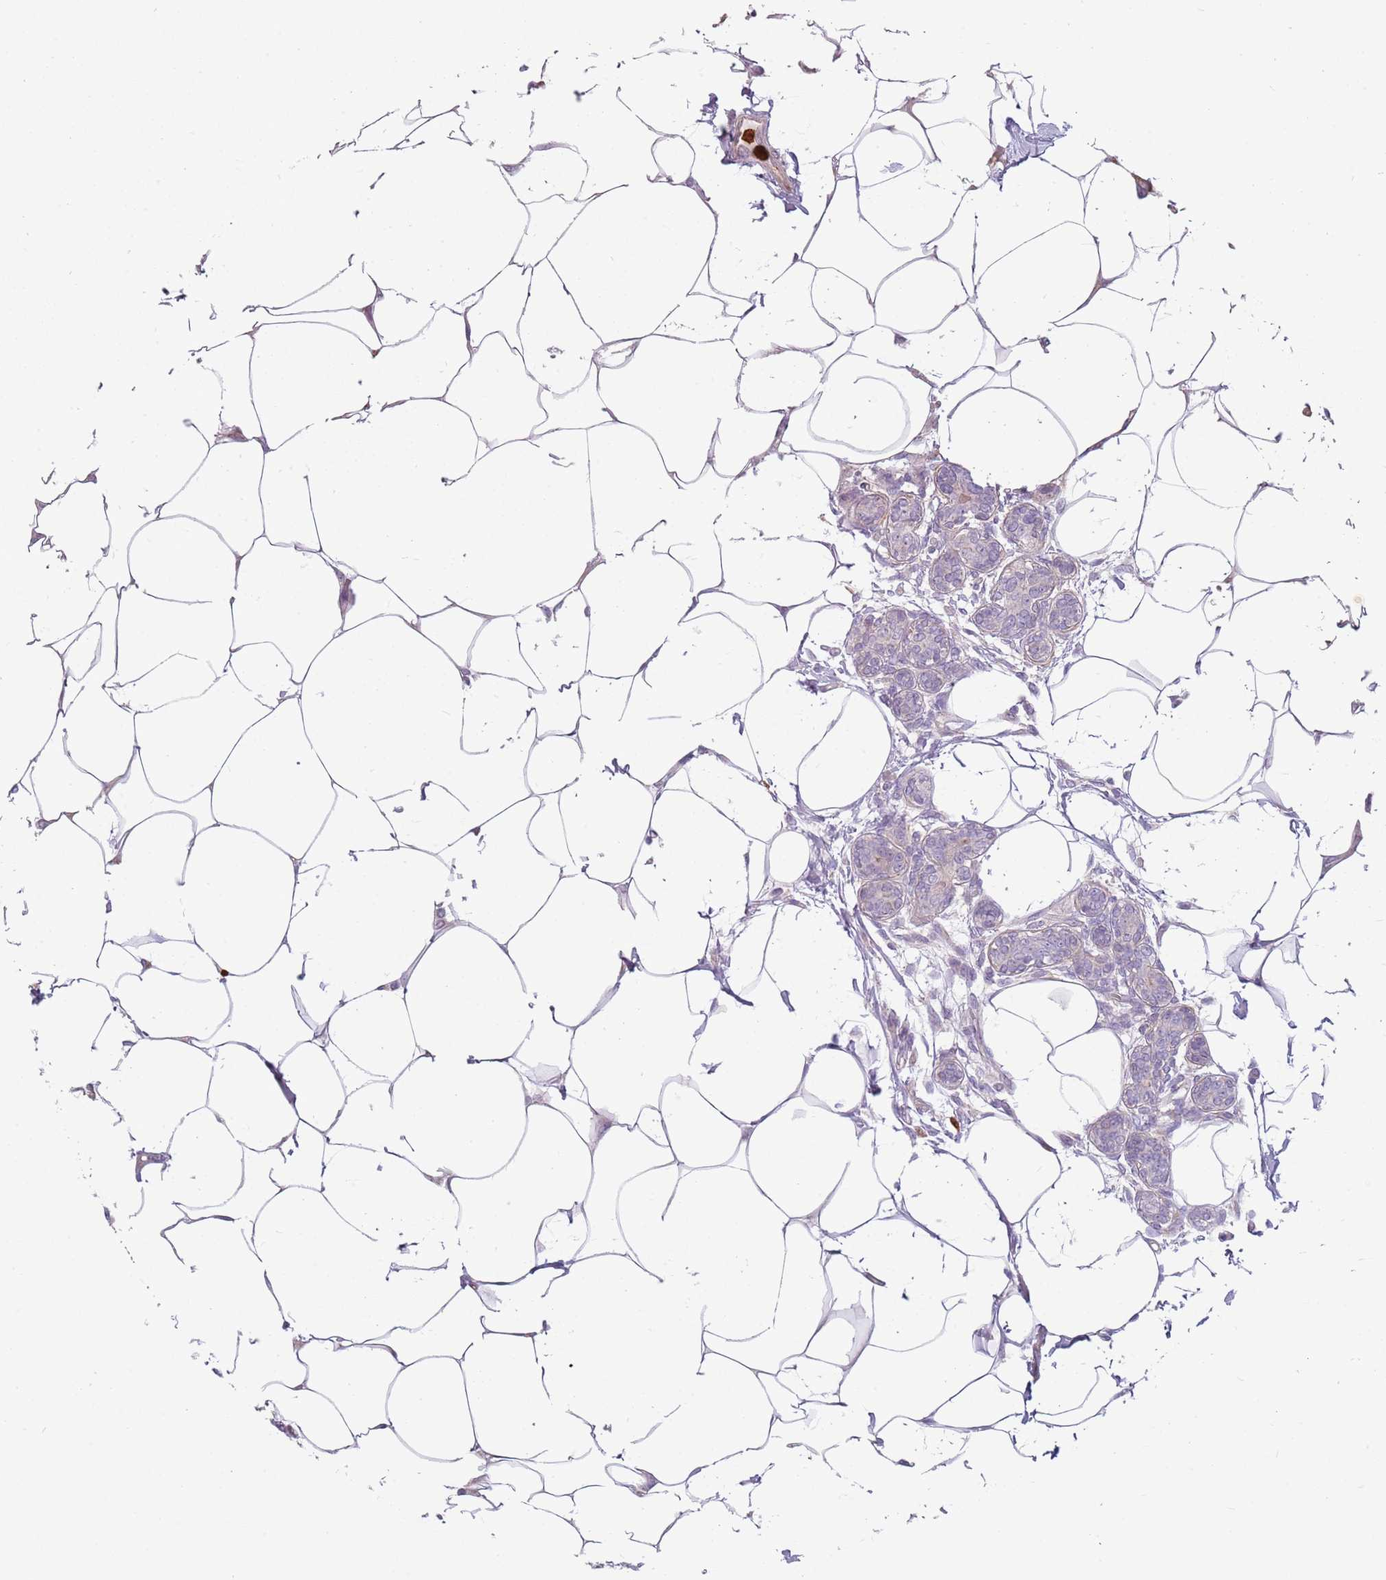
{"staining": {"intensity": "negative", "quantity": "none", "location": "none"}, "tissue": "breast cancer", "cell_type": "Tumor cells", "image_type": "cancer", "snomed": [{"axis": "morphology", "description": "Lobular carcinoma"}, {"axis": "topography", "description": "Breast"}], "caption": "Immunohistochemical staining of breast cancer exhibits no significant expression in tumor cells.", "gene": "SPAG4", "patient": {"sex": "female", "age": 59}}